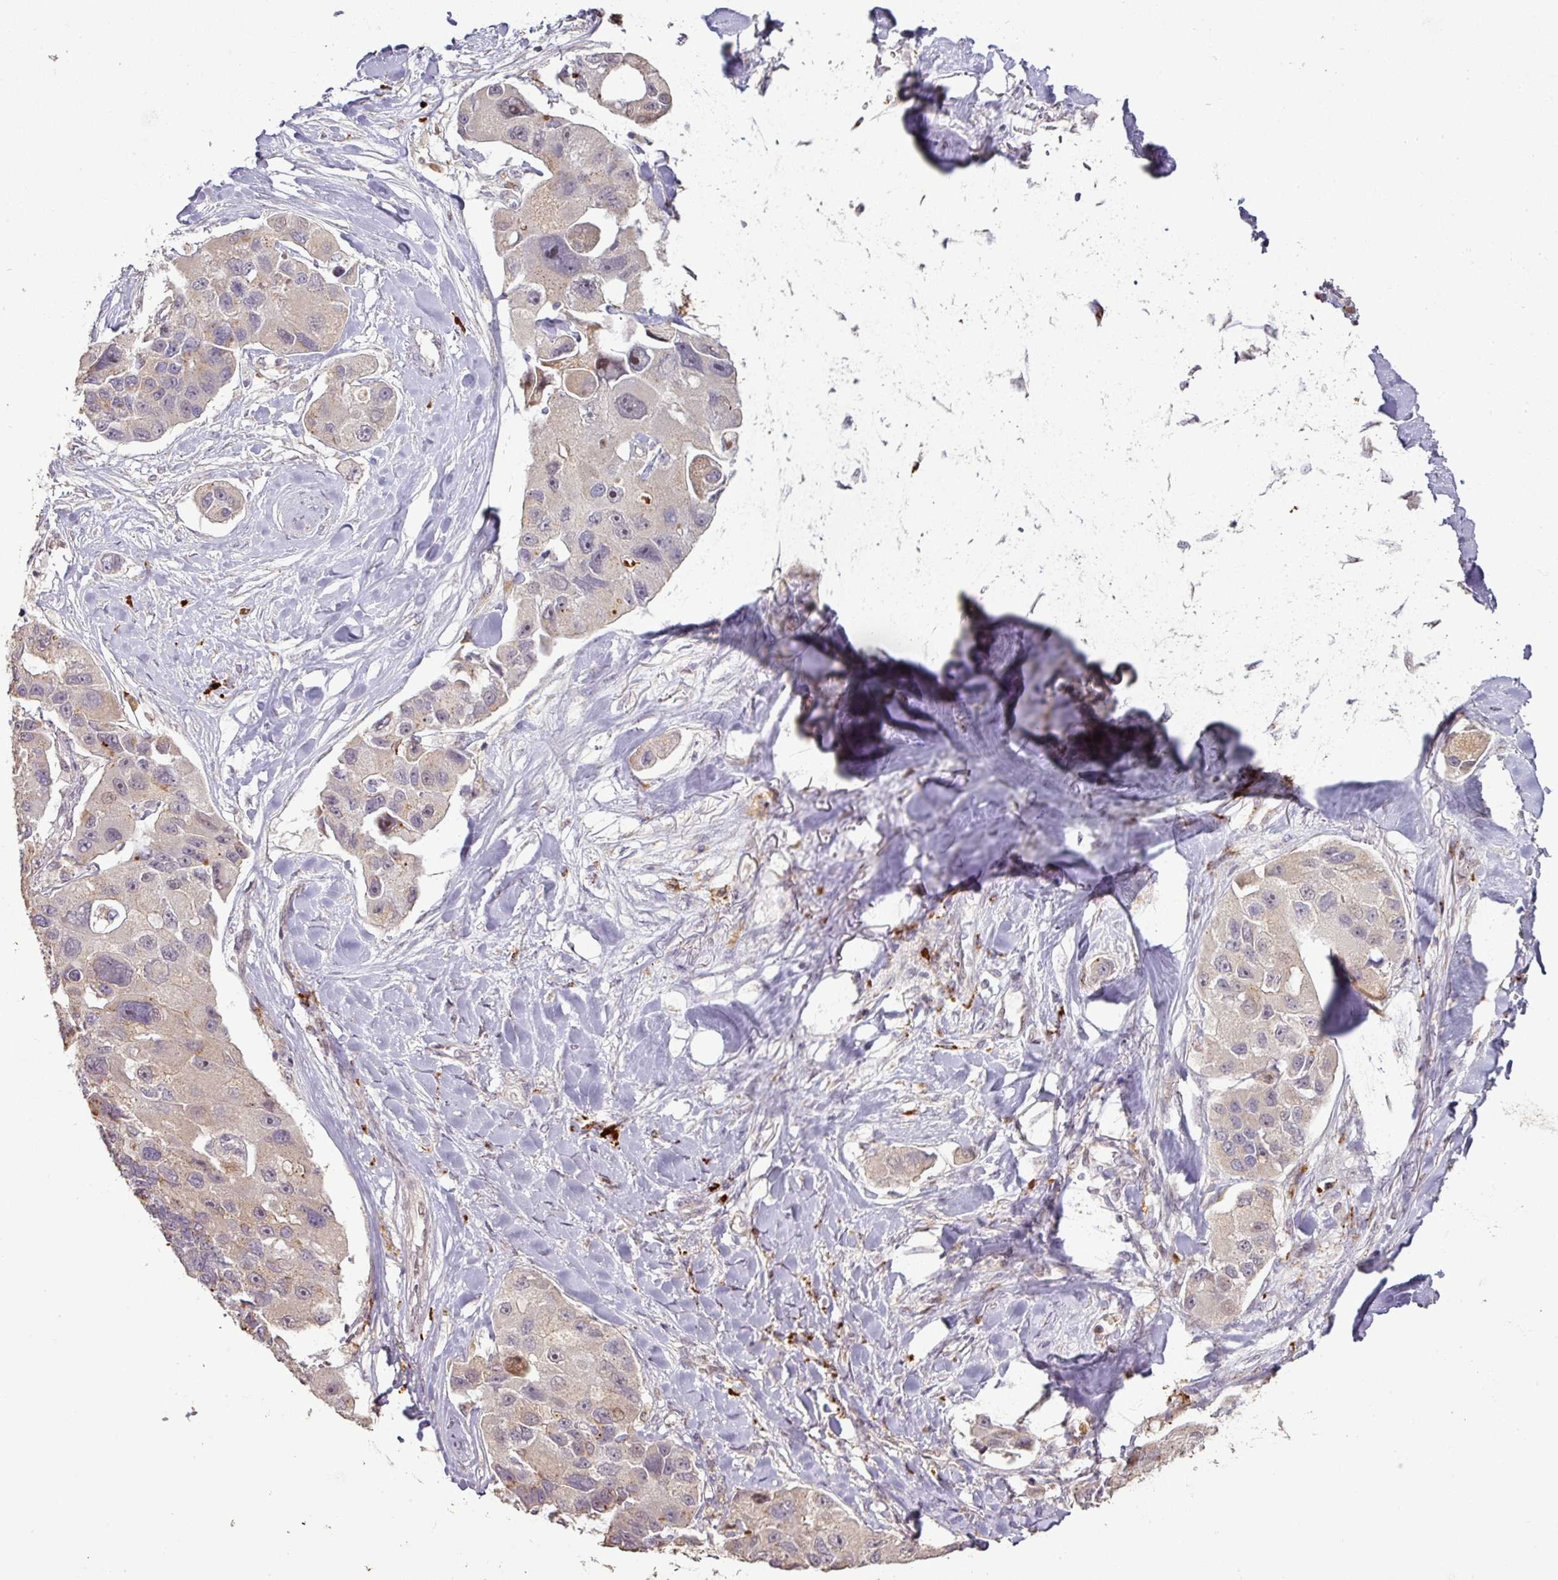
{"staining": {"intensity": "negative", "quantity": "none", "location": "none"}, "tissue": "lung cancer", "cell_type": "Tumor cells", "image_type": "cancer", "snomed": [{"axis": "morphology", "description": "Adenocarcinoma, NOS"}, {"axis": "topography", "description": "Lung"}], "caption": "The micrograph reveals no staining of tumor cells in lung cancer (adenocarcinoma).", "gene": "CXCR5", "patient": {"sex": "female", "age": 54}}